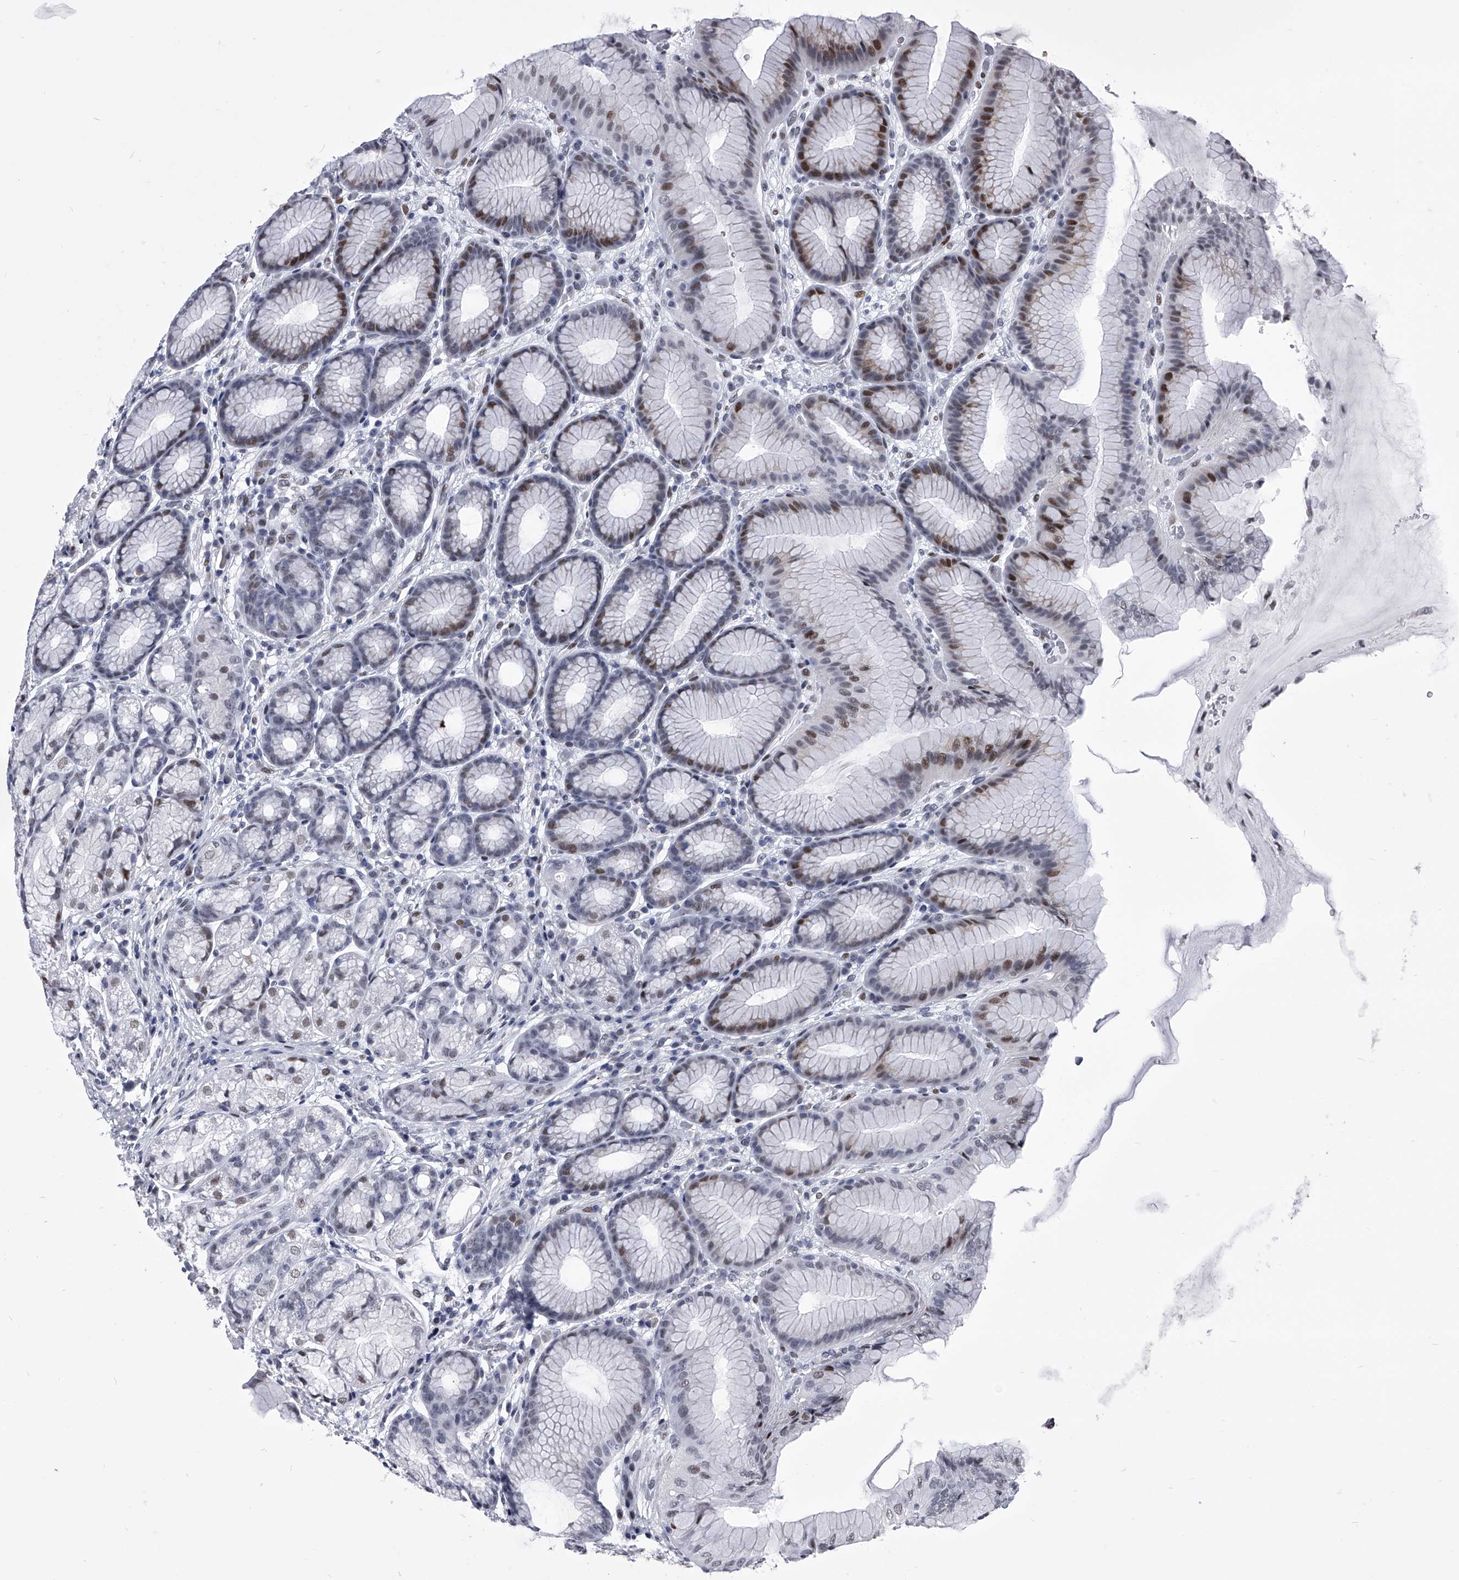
{"staining": {"intensity": "moderate", "quantity": "<25%", "location": "nuclear"}, "tissue": "stomach", "cell_type": "Glandular cells", "image_type": "normal", "snomed": [{"axis": "morphology", "description": "Normal tissue, NOS"}, {"axis": "topography", "description": "Stomach"}], "caption": "Approximately <25% of glandular cells in normal stomach display moderate nuclear protein staining as visualized by brown immunohistochemical staining.", "gene": "CMTR1", "patient": {"sex": "male", "age": 57}}